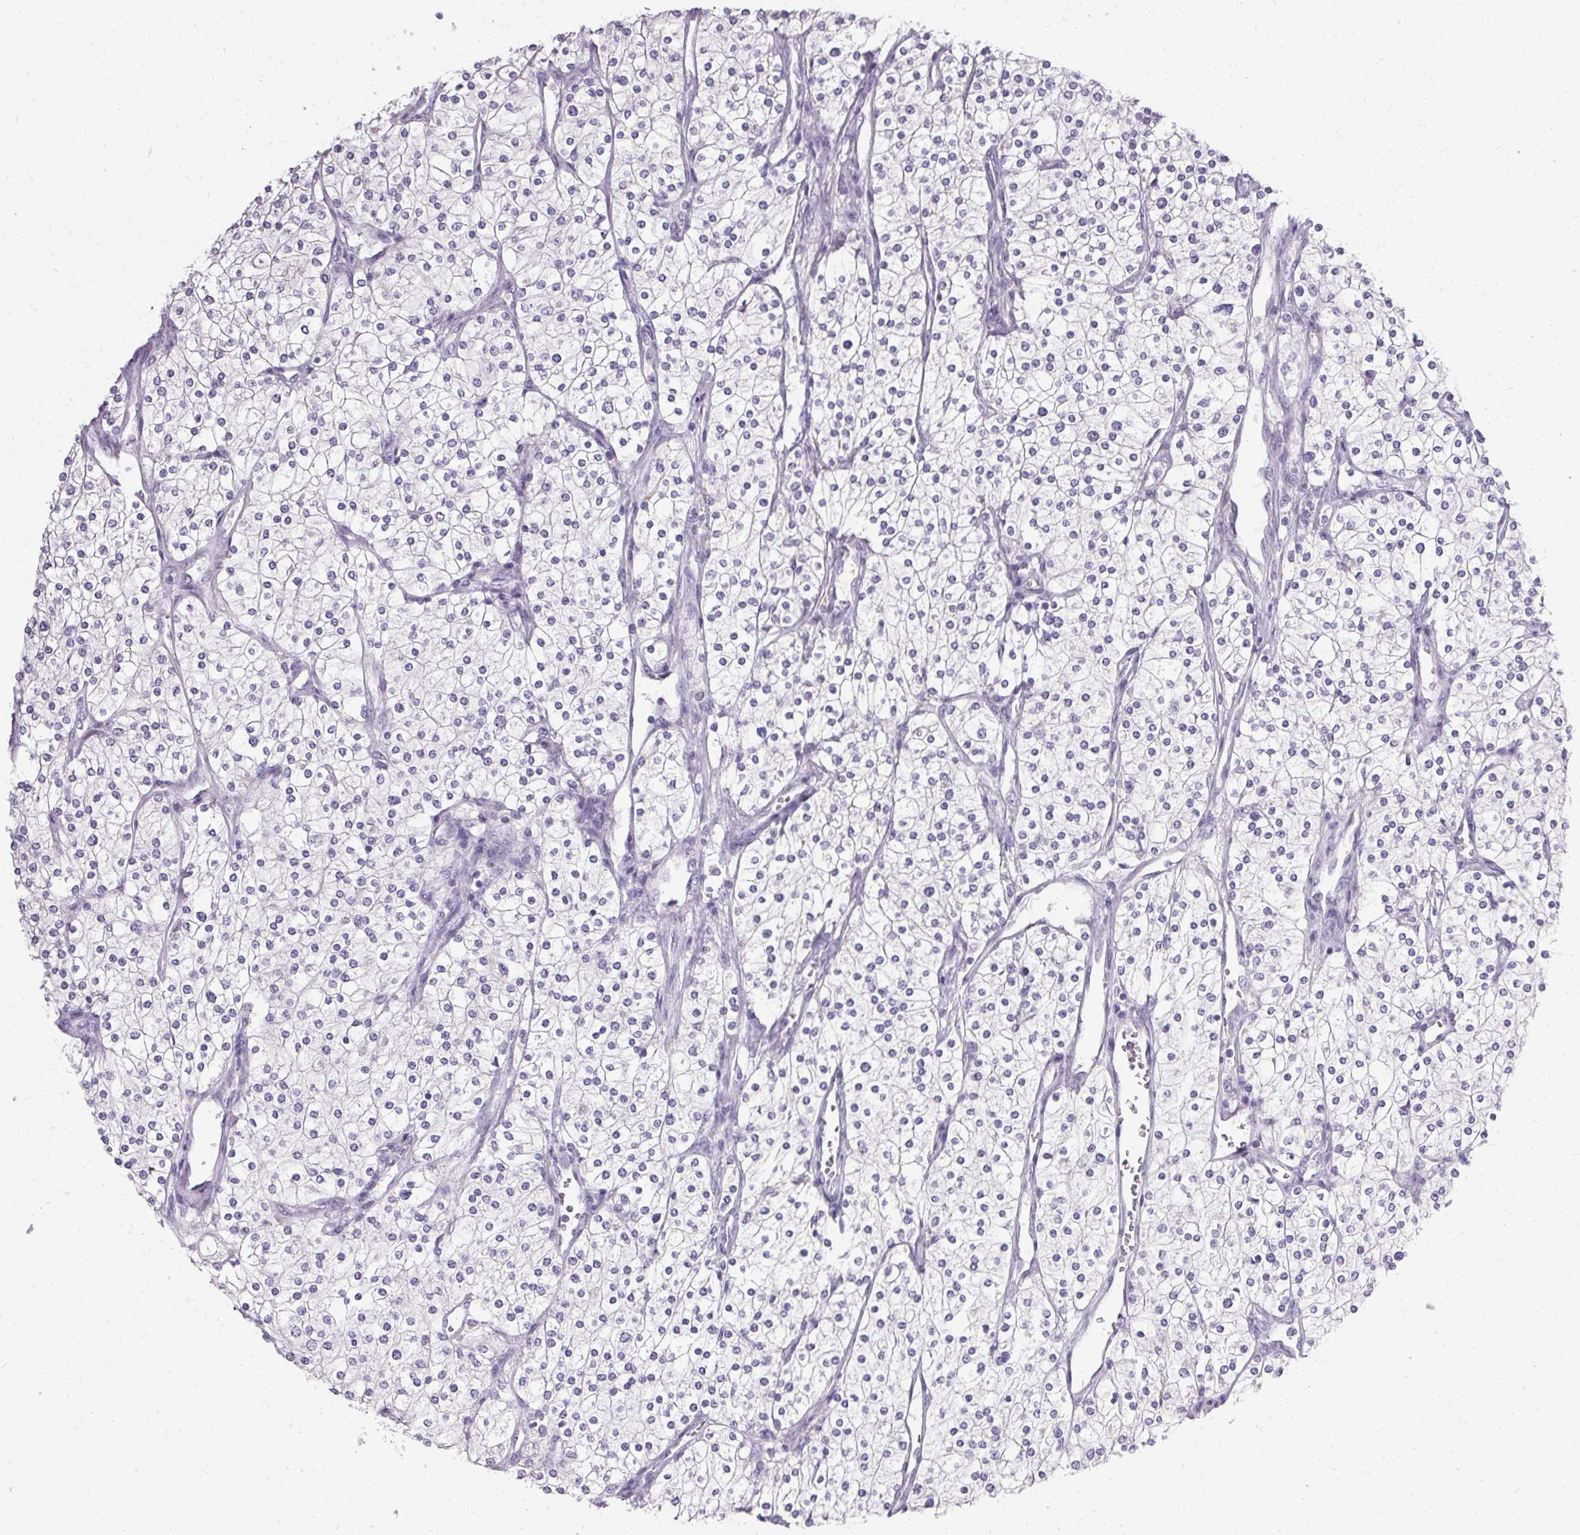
{"staining": {"intensity": "negative", "quantity": "none", "location": "none"}, "tissue": "renal cancer", "cell_type": "Tumor cells", "image_type": "cancer", "snomed": [{"axis": "morphology", "description": "Adenocarcinoma, NOS"}, {"axis": "topography", "description": "Kidney"}], "caption": "Tumor cells are negative for brown protein staining in renal cancer (adenocarcinoma).", "gene": "PMEL", "patient": {"sex": "male", "age": 80}}